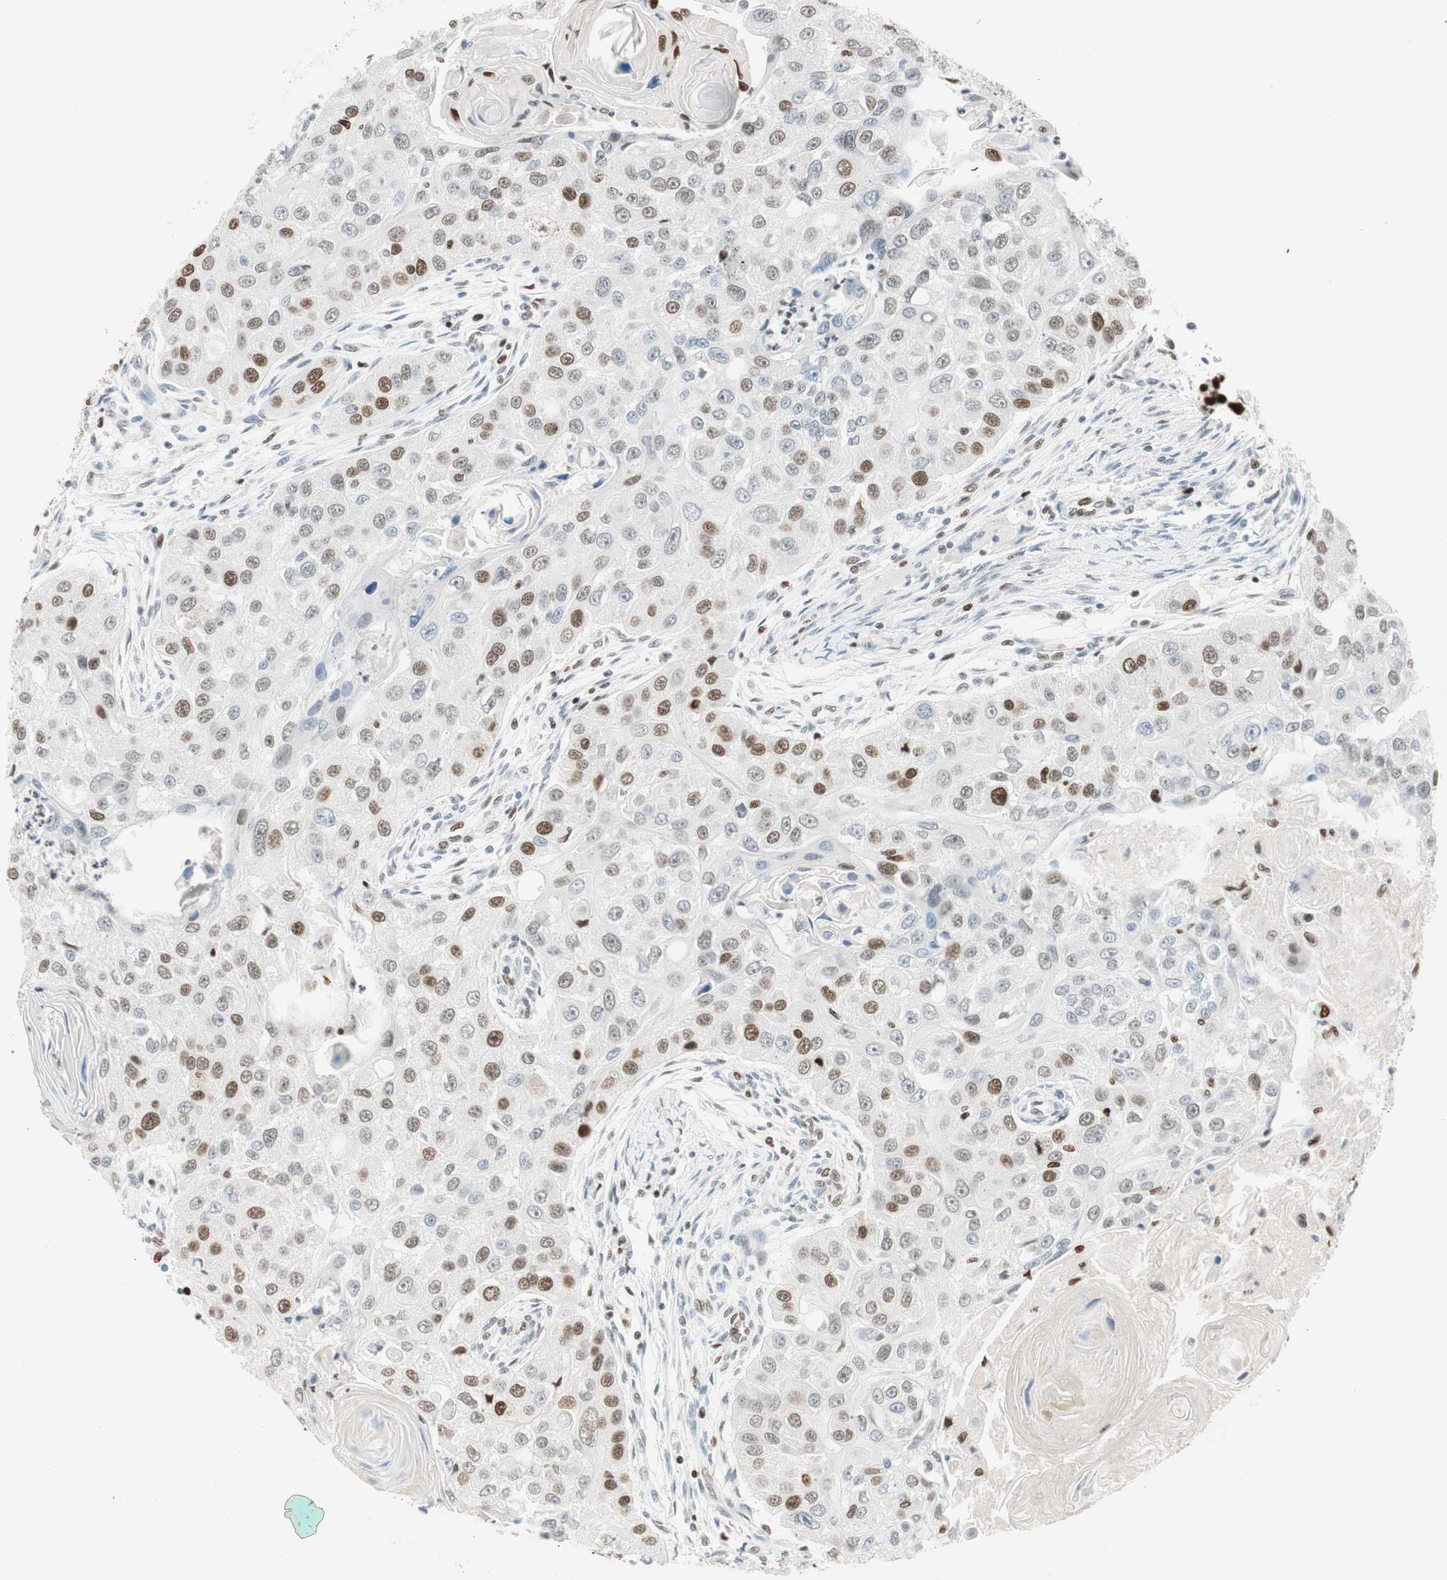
{"staining": {"intensity": "moderate", "quantity": "25%-75%", "location": "nuclear"}, "tissue": "head and neck cancer", "cell_type": "Tumor cells", "image_type": "cancer", "snomed": [{"axis": "morphology", "description": "Normal tissue, NOS"}, {"axis": "morphology", "description": "Squamous cell carcinoma, NOS"}, {"axis": "topography", "description": "Skeletal muscle"}, {"axis": "topography", "description": "Head-Neck"}], "caption": "This micrograph shows IHC staining of head and neck cancer, with medium moderate nuclear positivity in approximately 25%-75% of tumor cells.", "gene": "EZH2", "patient": {"sex": "male", "age": 51}}